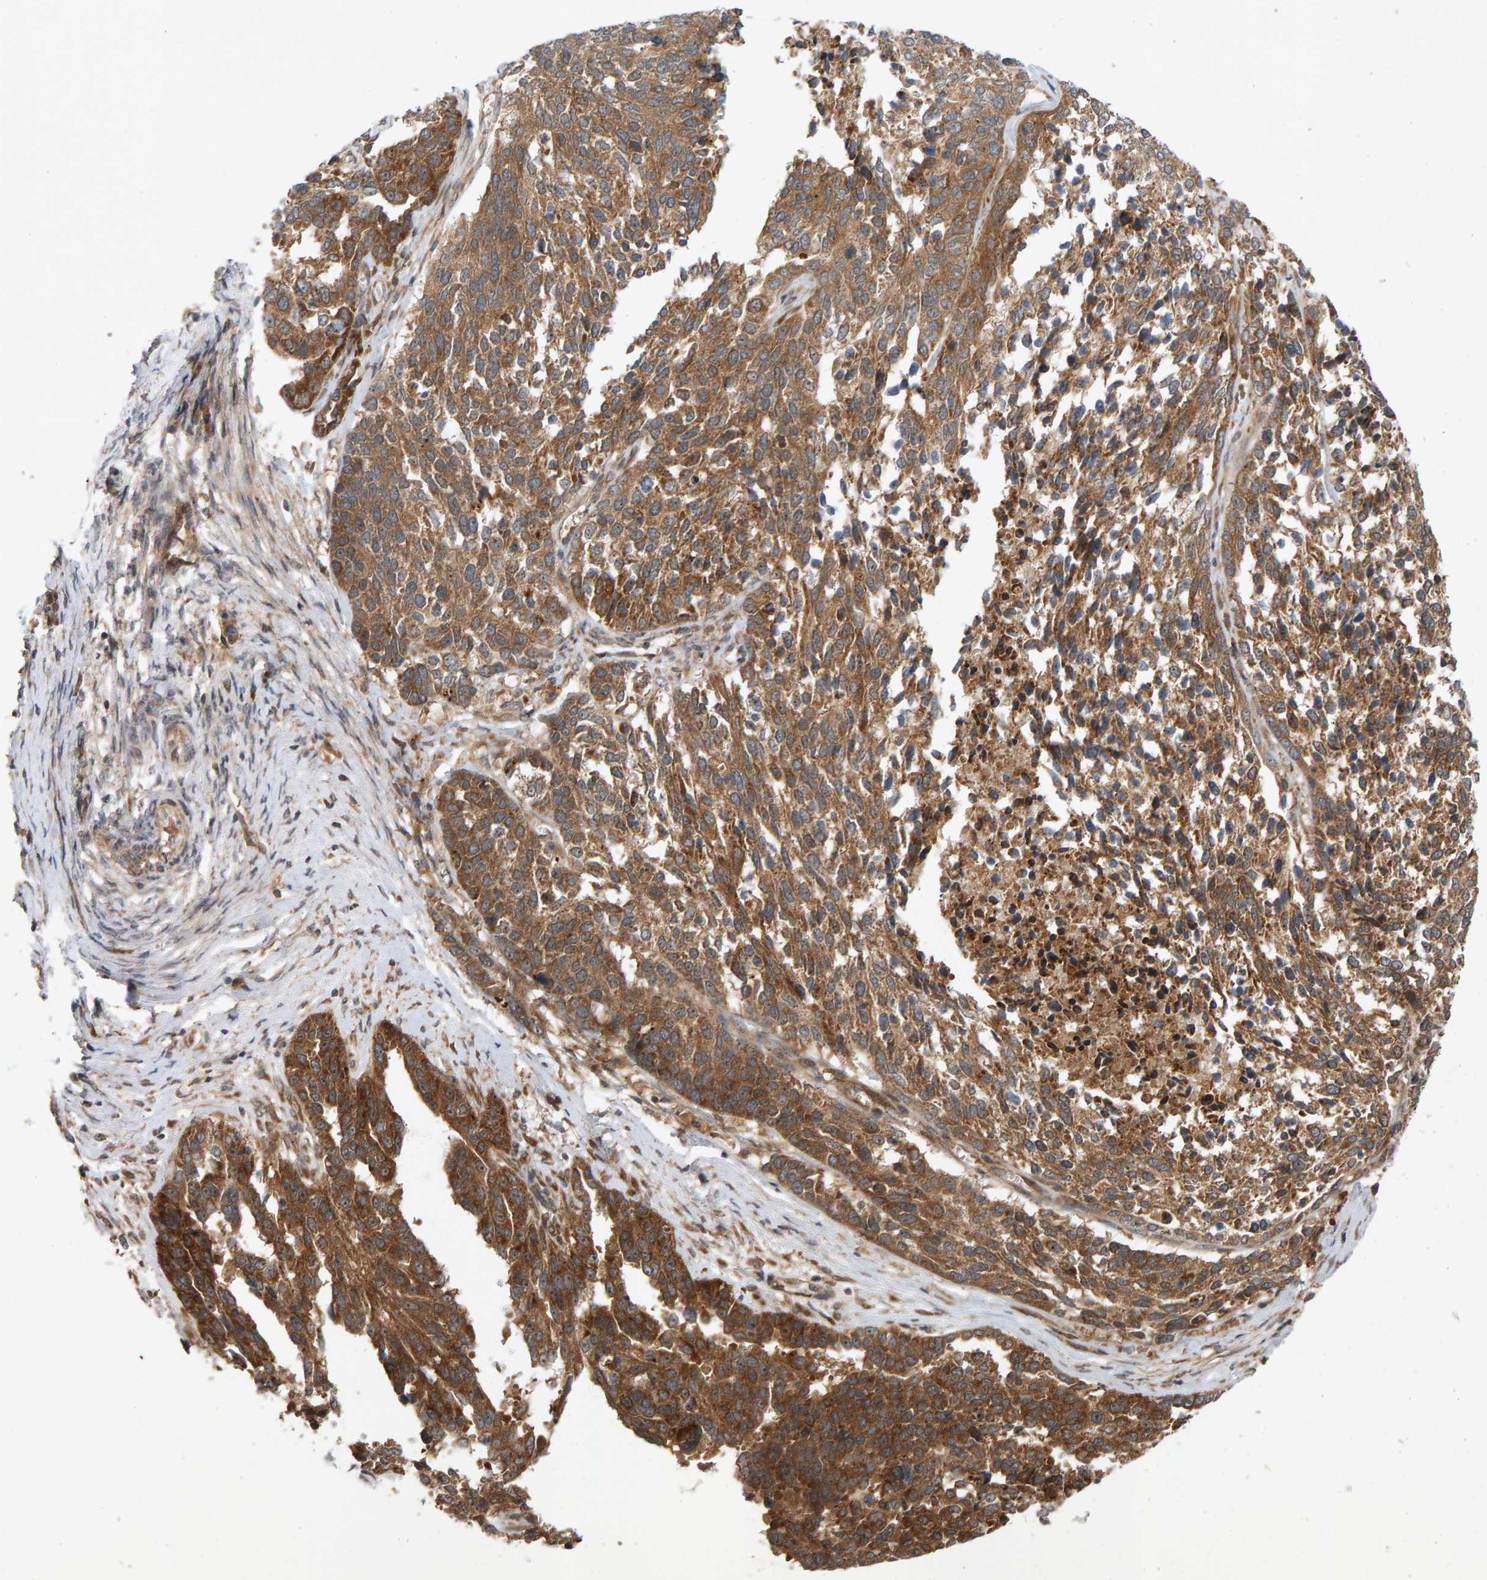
{"staining": {"intensity": "moderate", "quantity": ">75%", "location": "cytoplasmic/membranous"}, "tissue": "ovarian cancer", "cell_type": "Tumor cells", "image_type": "cancer", "snomed": [{"axis": "morphology", "description": "Cystadenocarcinoma, serous, NOS"}, {"axis": "topography", "description": "Ovary"}], "caption": "Approximately >75% of tumor cells in ovarian serous cystadenocarcinoma reveal moderate cytoplasmic/membranous protein positivity as visualized by brown immunohistochemical staining.", "gene": "BAHCC1", "patient": {"sex": "female", "age": 44}}